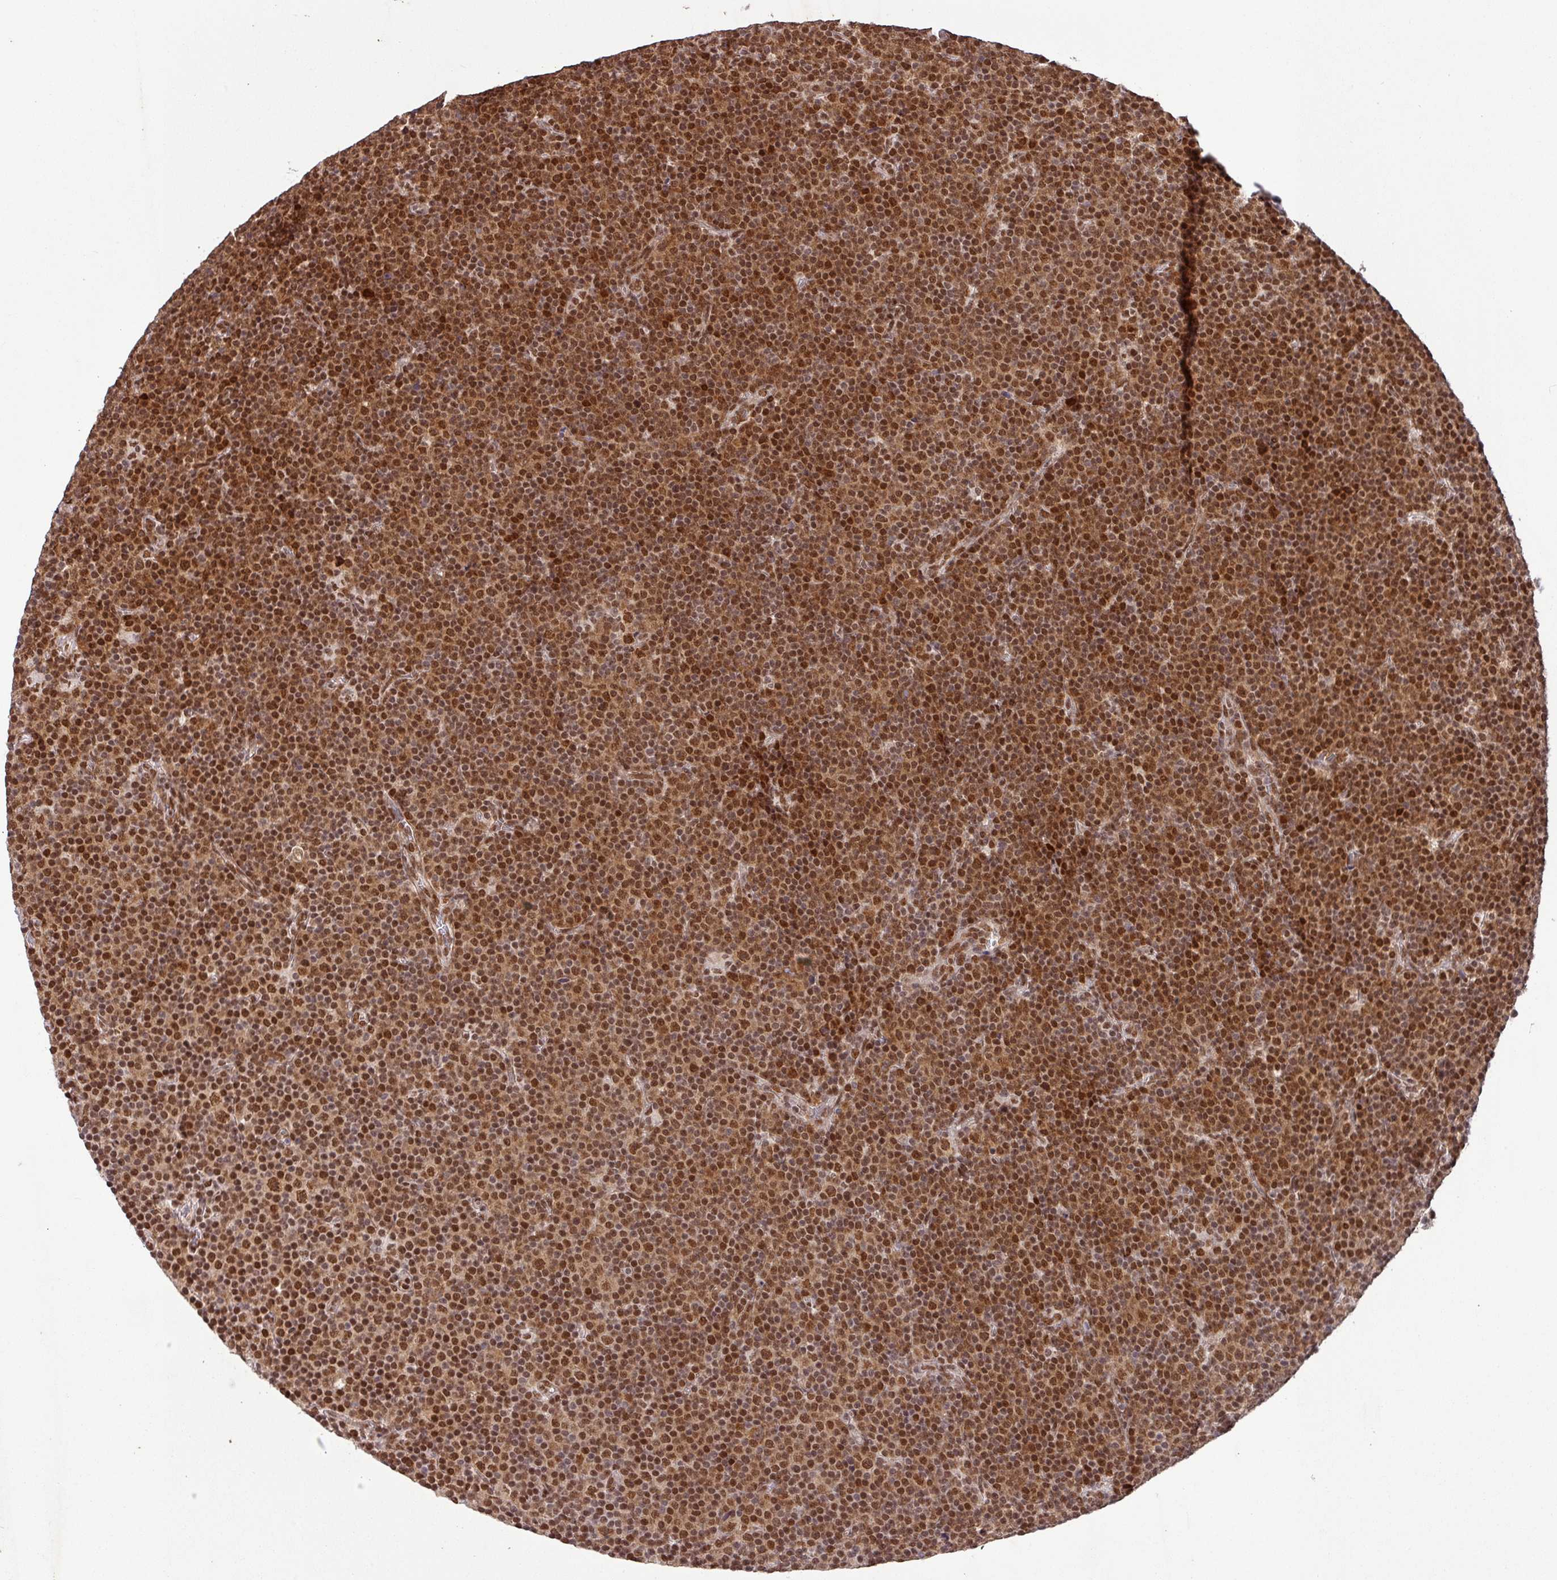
{"staining": {"intensity": "strong", "quantity": ">75%", "location": "nuclear"}, "tissue": "lymphoma", "cell_type": "Tumor cells", "image_type": "cancer", "snomed": [{"axis": "morphology", "description": "Malignant lymphoma, non-Hodgkin's type, Low grade"}, {"axis": "topography", "description": "Lymph node"}], "caption": "Malignant lymphoma, non-Hodgkin's type (low-grade) stained with DAB (3,3'-diaminobenzidine) immunohistochemistry shows high levels of strong nuclear staining in approximately >75% of tumor cells. (DAB IHC, brown staining for protein, blue staining for nuclei).", "gene": "SRSF2", "patient": {"sex": "female", "age": 67}}